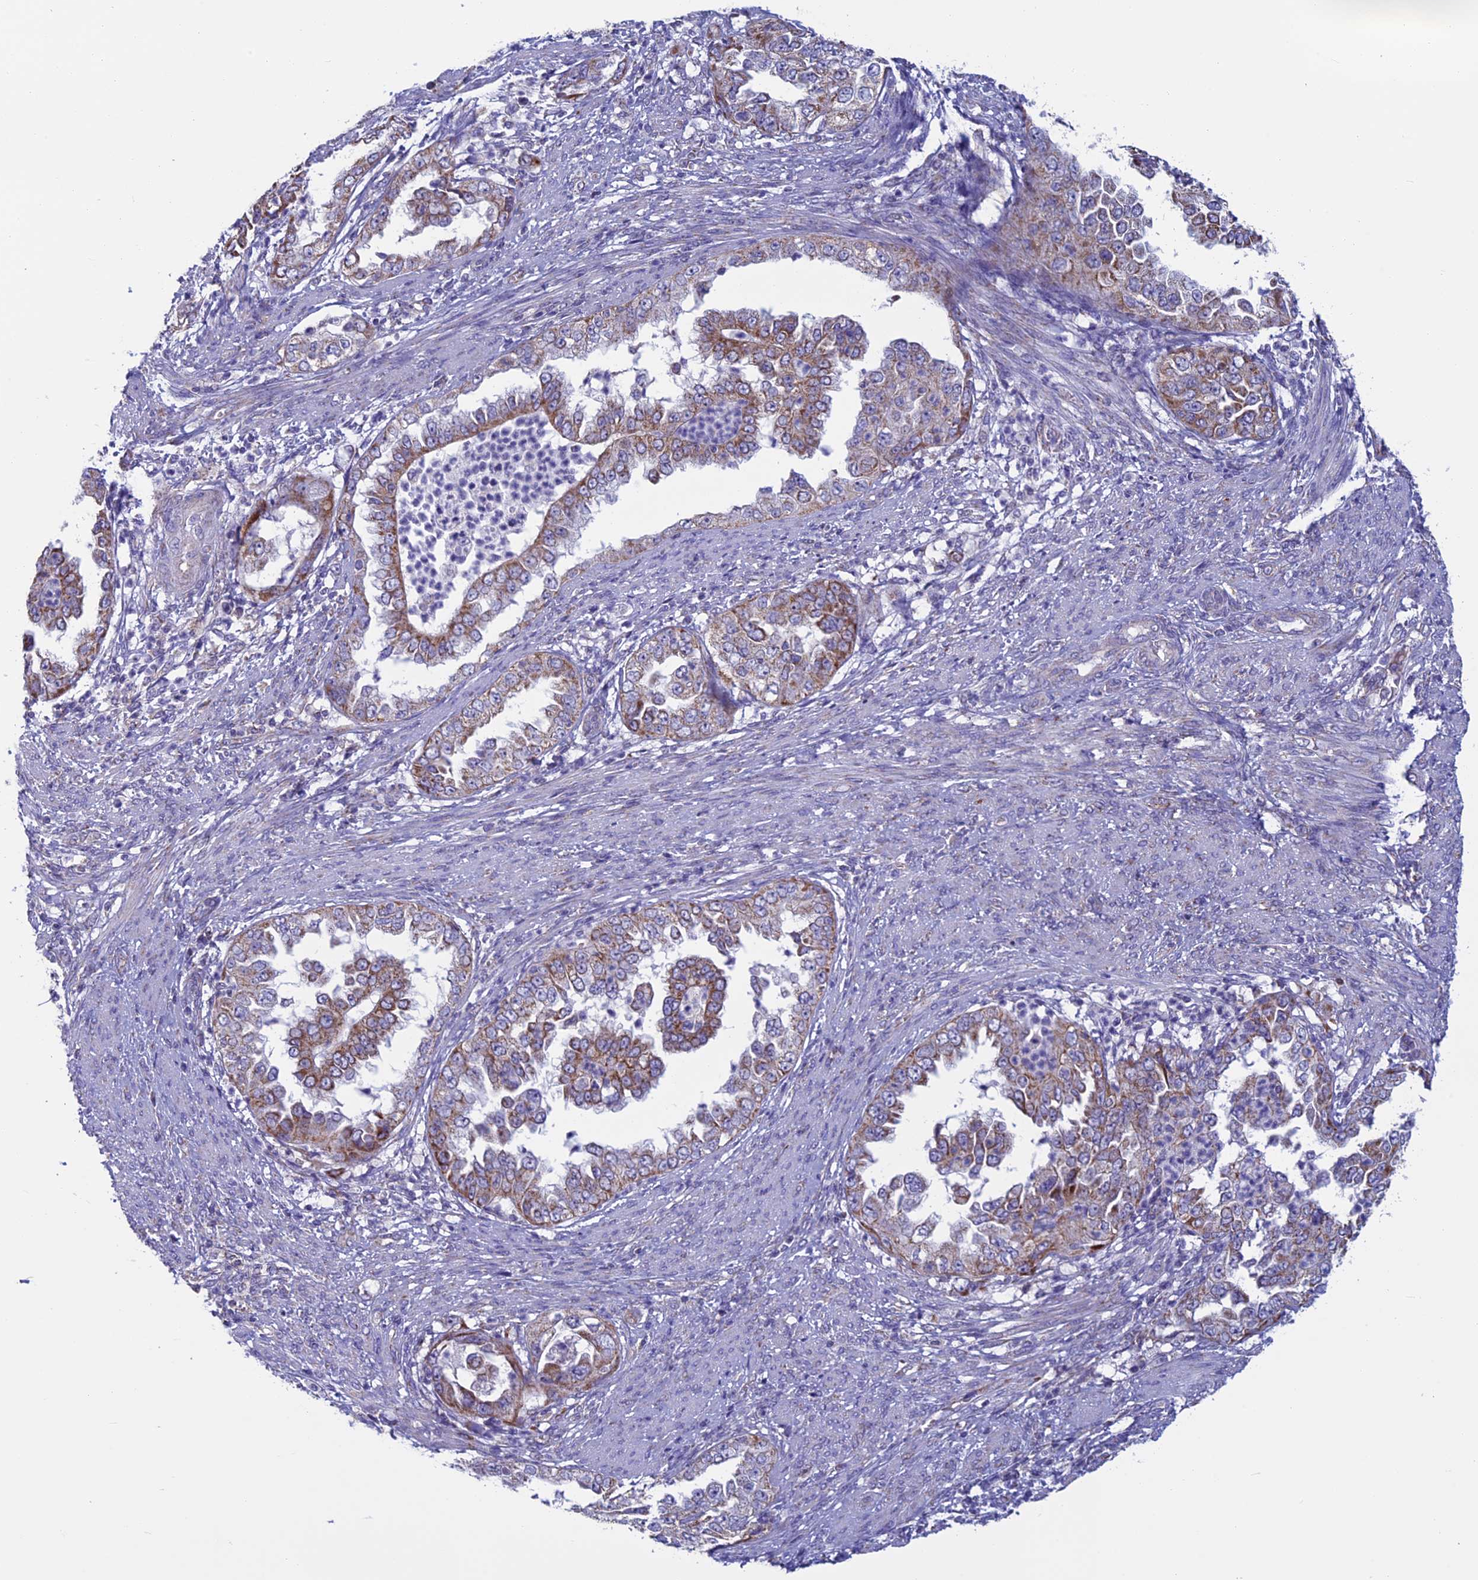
{"staining": {"intensity": "moderate", "quantity": "25%-75%", "location": "cytoplasmic/membranous"}, "tissue": "endometrial cancer", "cell_type": "Tumor cells", "image_type": "cancer", "snomed": [{"axis": "morphology", "description": "Adenocarcinoma, NOS"}, {"axis": "topography", "description": "Endometrium"}], "caption": "Brown immunohistochemical staining in endometrial cancer (adenocarcinoma) exhibits moderate cytoplasmic/membranous staining in about 25%-75% of tumor cells.", "gene": "MFSD12", "patient": {"sex": "female", "age": 85}}